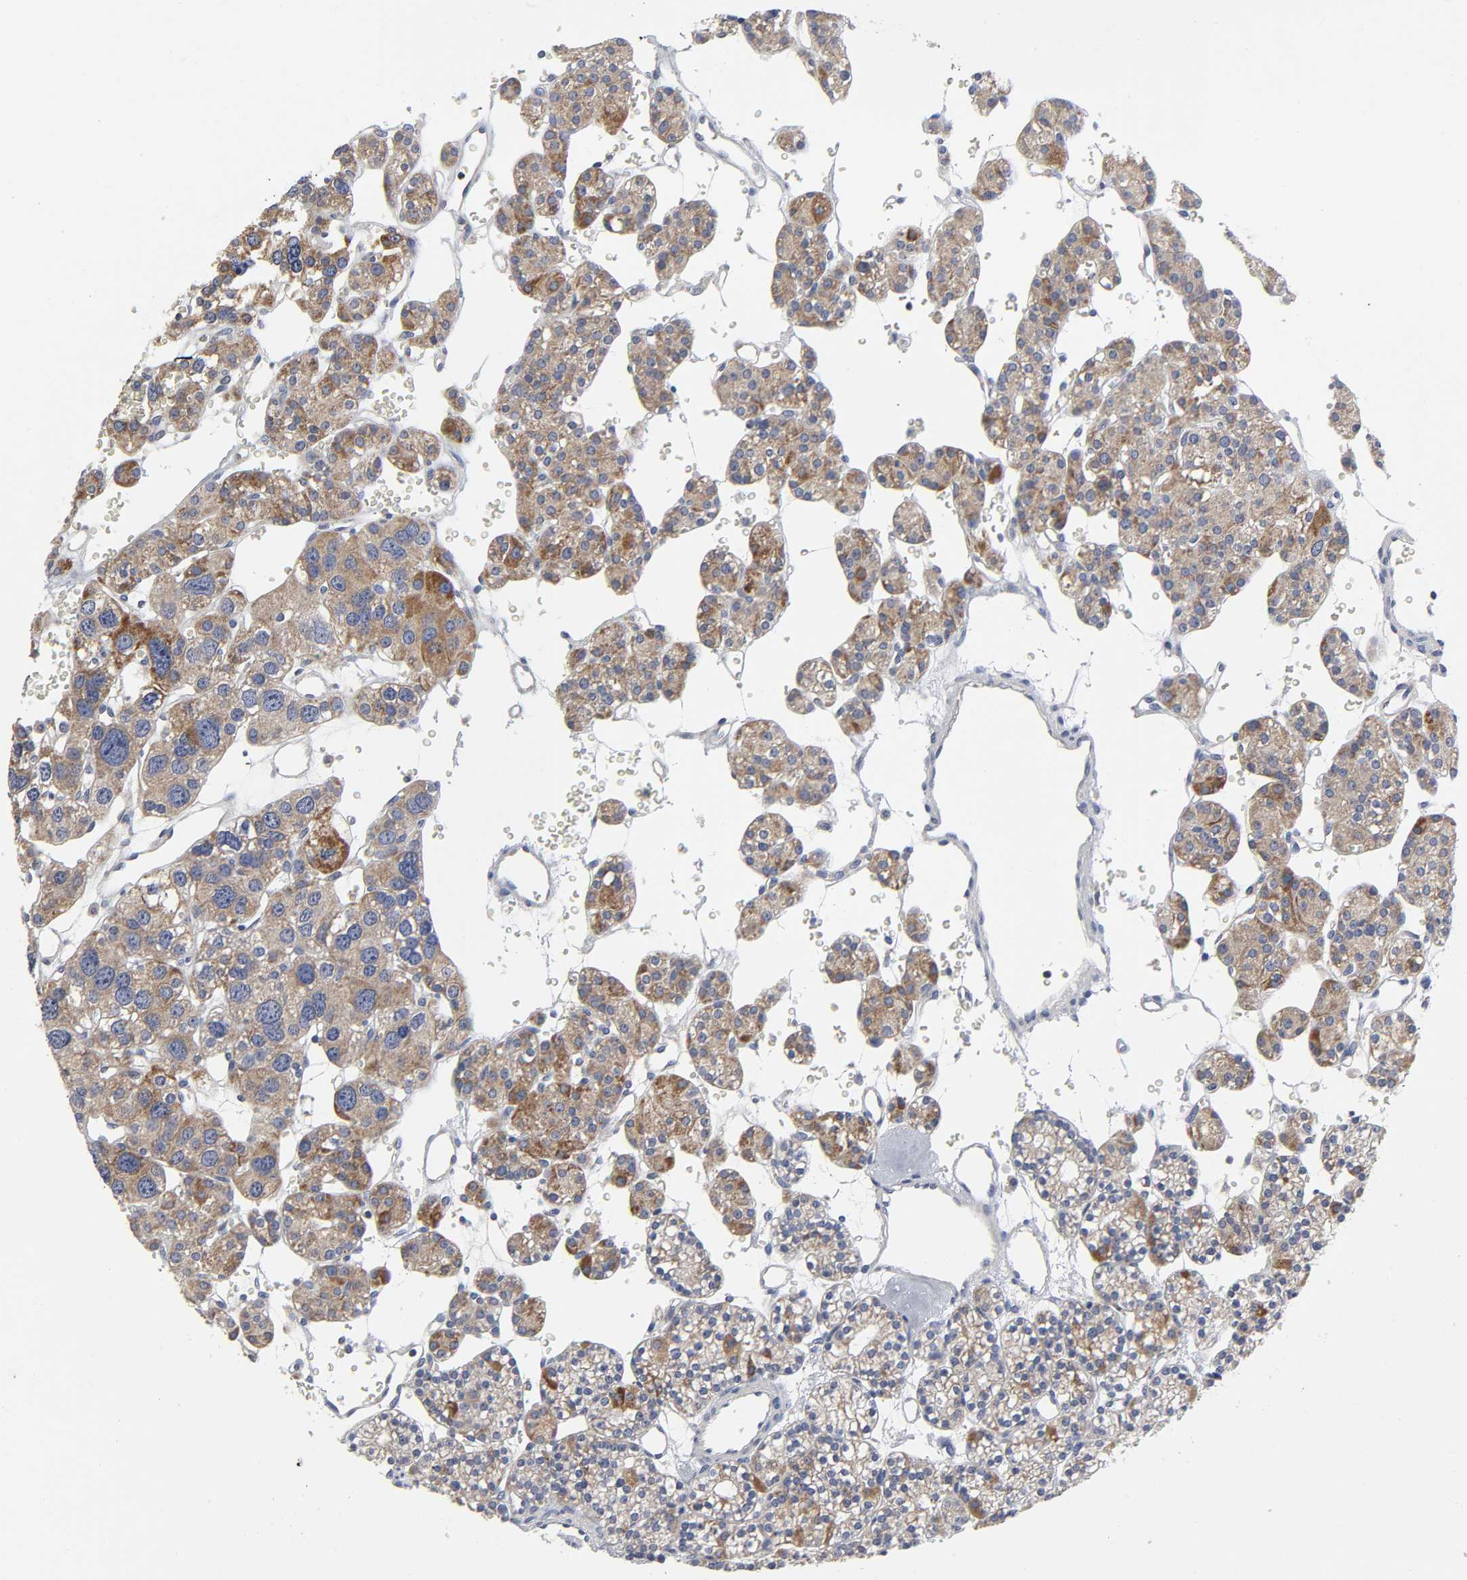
{"staining": {"intensity": "moderate", "quantity": ">75%", "location": "cytoplasmic/membranous"}, "tissue": "parathyroid gland", "cell_type": "Glandular cells", "image_type": "normal", "snomed": [{"axis": "morphology", "description": "Normal tissue, NOS"}, {"axis": "topography", "description": "Parathyroid gland"}], "caption": "Parathyroid gland stained for a protein (brown) demonstrates moderate cytoplasmic/membranous positive expression in about >75% of glandular cells.", "gene": "AOPEP", "patient": {"sex": "female", "age": 64}}